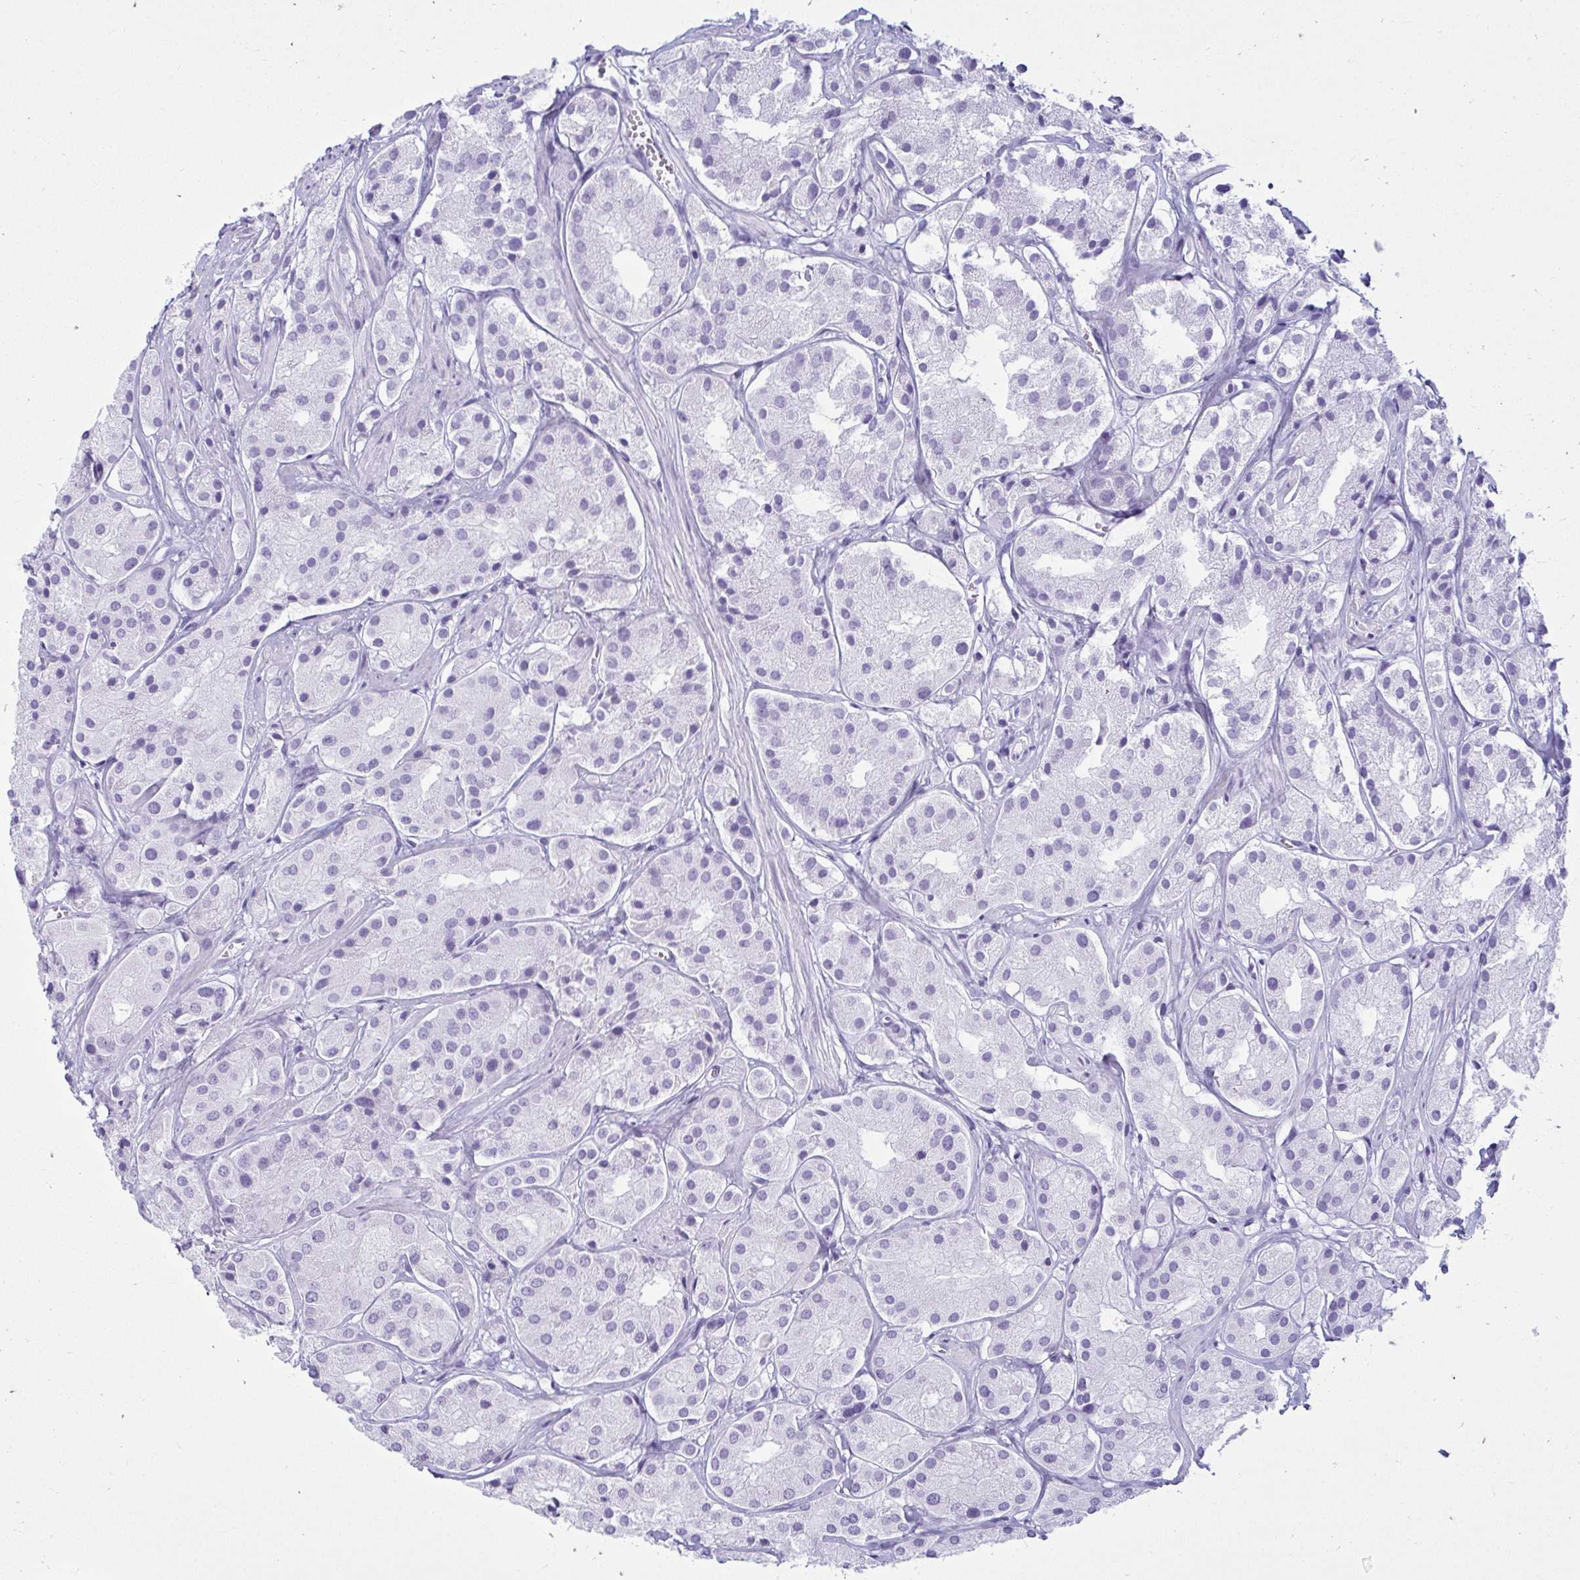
{"staining": {"intensity": "negative", "quantity": "none", "location": "none"}, "tissue": "prostate cancer", "cell_type": "Tumor cells", "image_type": "cancer", "snomed": [{"axis": "morphology", "description": "Adenocarcinoma, Low grade"}, {"axis": "topography", "description": "Prostate"}], "caption": "Immunohistochemical staining of low-grade adenocarcinoma (prostate) reveals no significant expression in tumor cells.", "gene": "CLGN", "patient": {"sex": "male", "age": 69}}